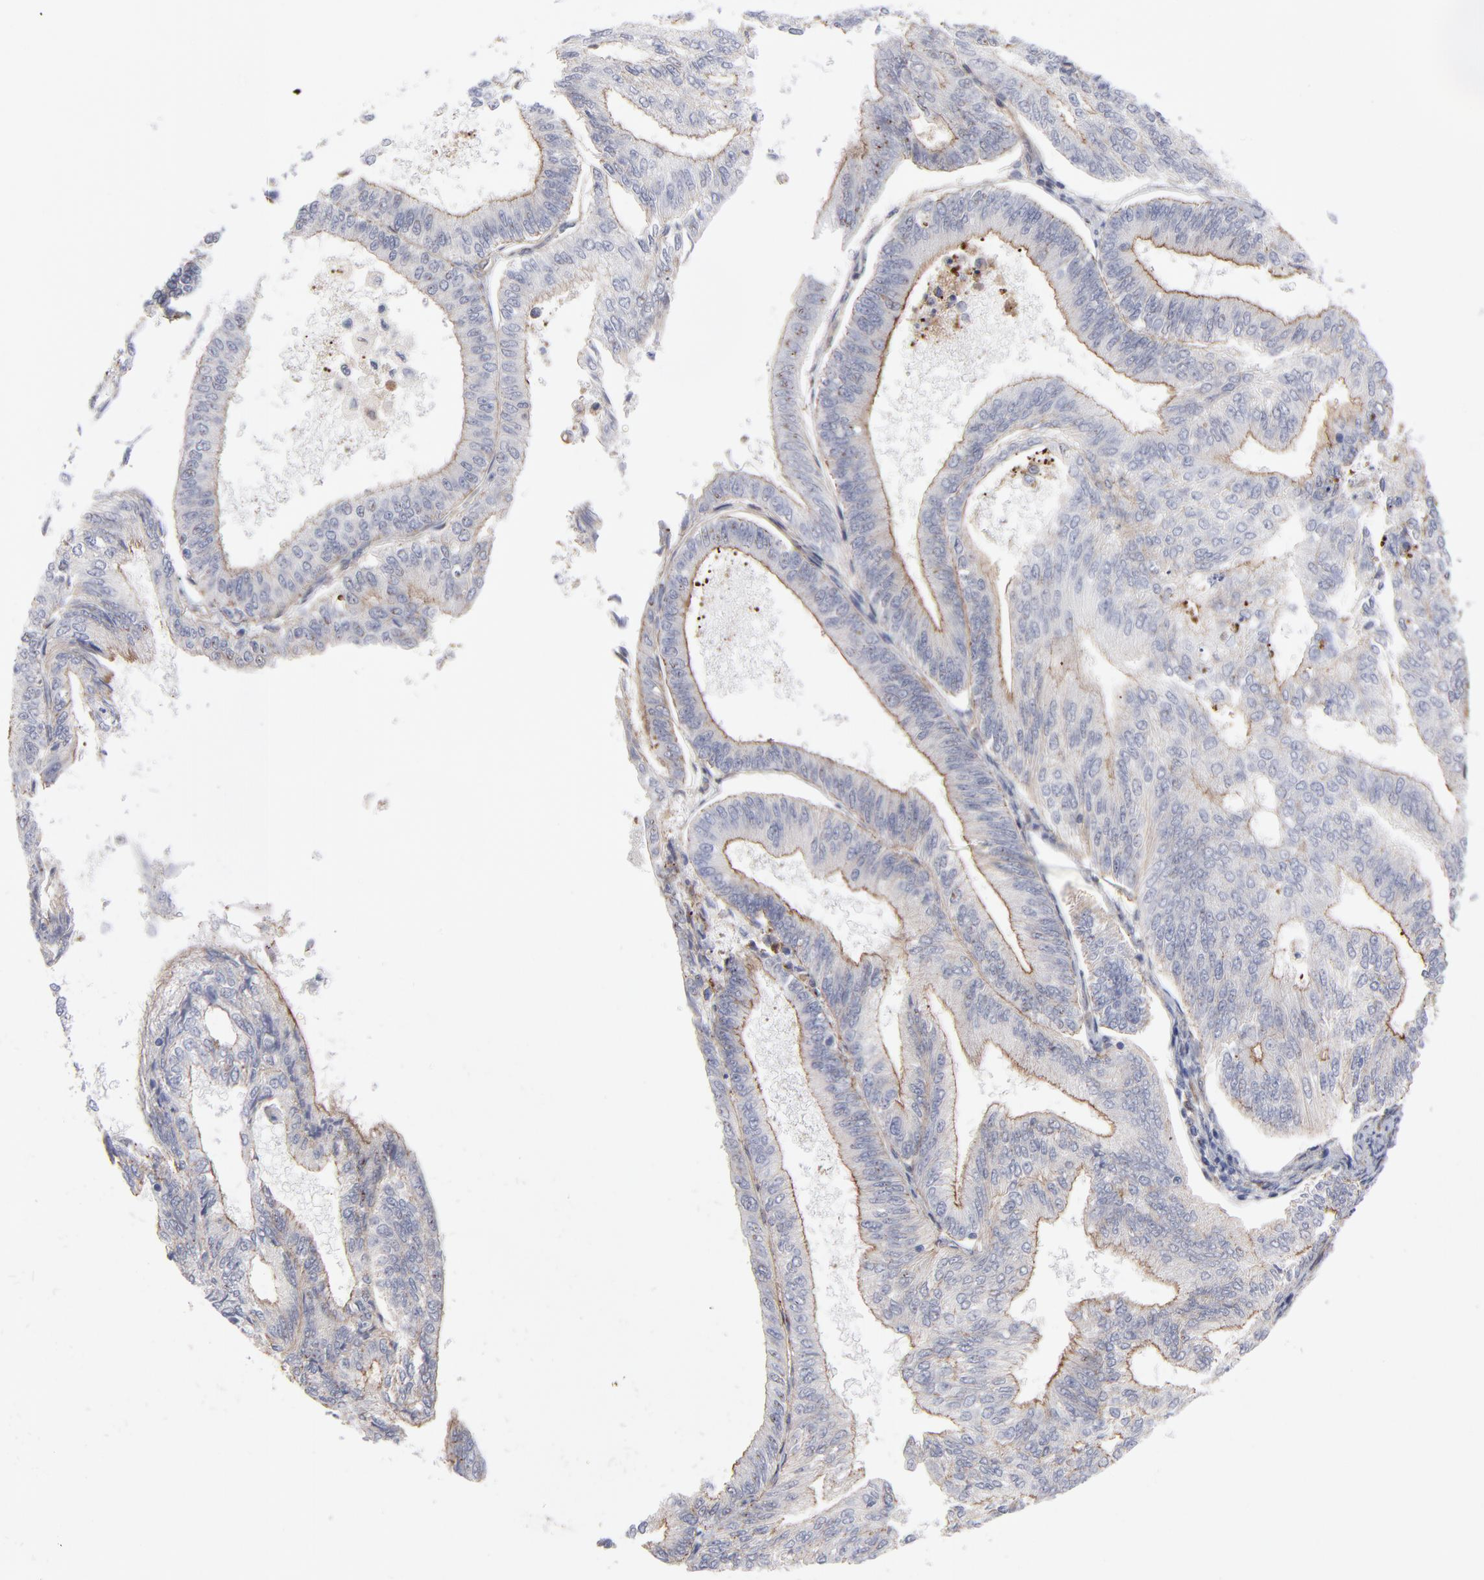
{"staining": {"intensity": "weak", "quantity": ">75%", "location": "cytoplasmic/membranous"}, "tissue": "endometrial cancer", "cell_type": "Tumor cells", "image_type": "cancer", "snomed": [{"axis": "morphology", "description": "Adenocarcinoma, NOS"}, {"axis": "topography", "description": "Endometrium"}], "caption": "Immunohistochemical staining of human adenocarcinoma (endometrial) displays low levels of weak cytoplasmic/membranous positivity in about >75% of tumor cells. The staining was performed using DAB, with brown indicating positive protein expression. Nuclei are stained blue with hematoxylin.", "gene": "PXN", "patient": {"sex": "female", "age": 55}}